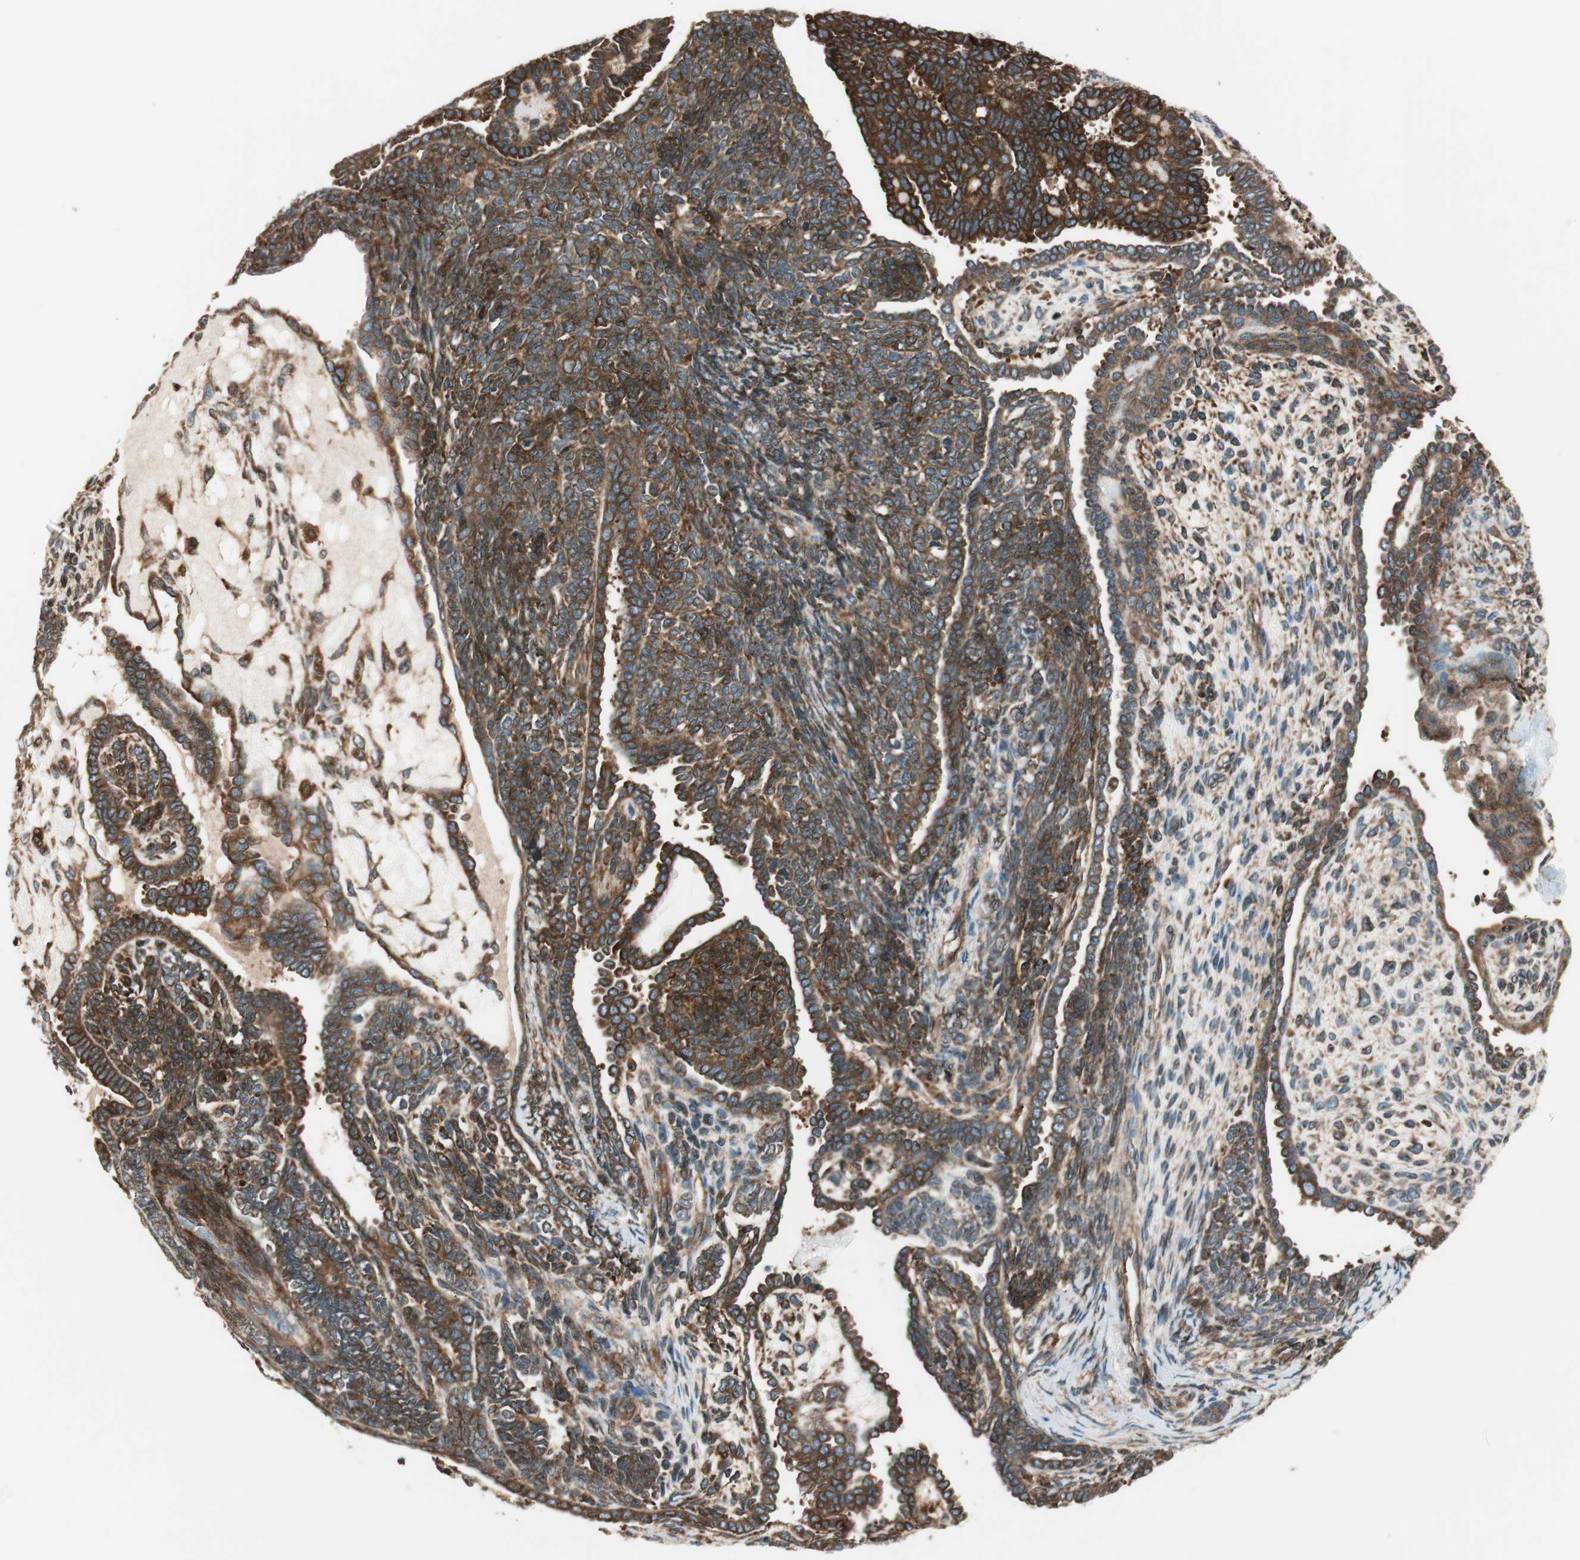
{"staining": {"intensity": "strong", "quantity": ">75%", "location": "cytoplasmic/membranous"}, "tissue": "endometrial cancer", "cell_type": "Tumor cells", "image_type": "cancer", "snomed": [{"axis": "morphology", "description": "Neoplasm, malignant, NOS"}, {"axis": "topography", "description": "Endometrium"}], "caption": "Immunohistochemistry photomicrograph of neoplastic tissue: human endometrial cancer stained using immunohistochemistry (IHC) displays high levels of strong protein expression localized specifically in the cytoplasmic/membranous of tumor cells, appearing as a cytoplasmic/membranous brown color.", "gene": "RAB5A", "patient": {"sex": "female", "age": 74}}